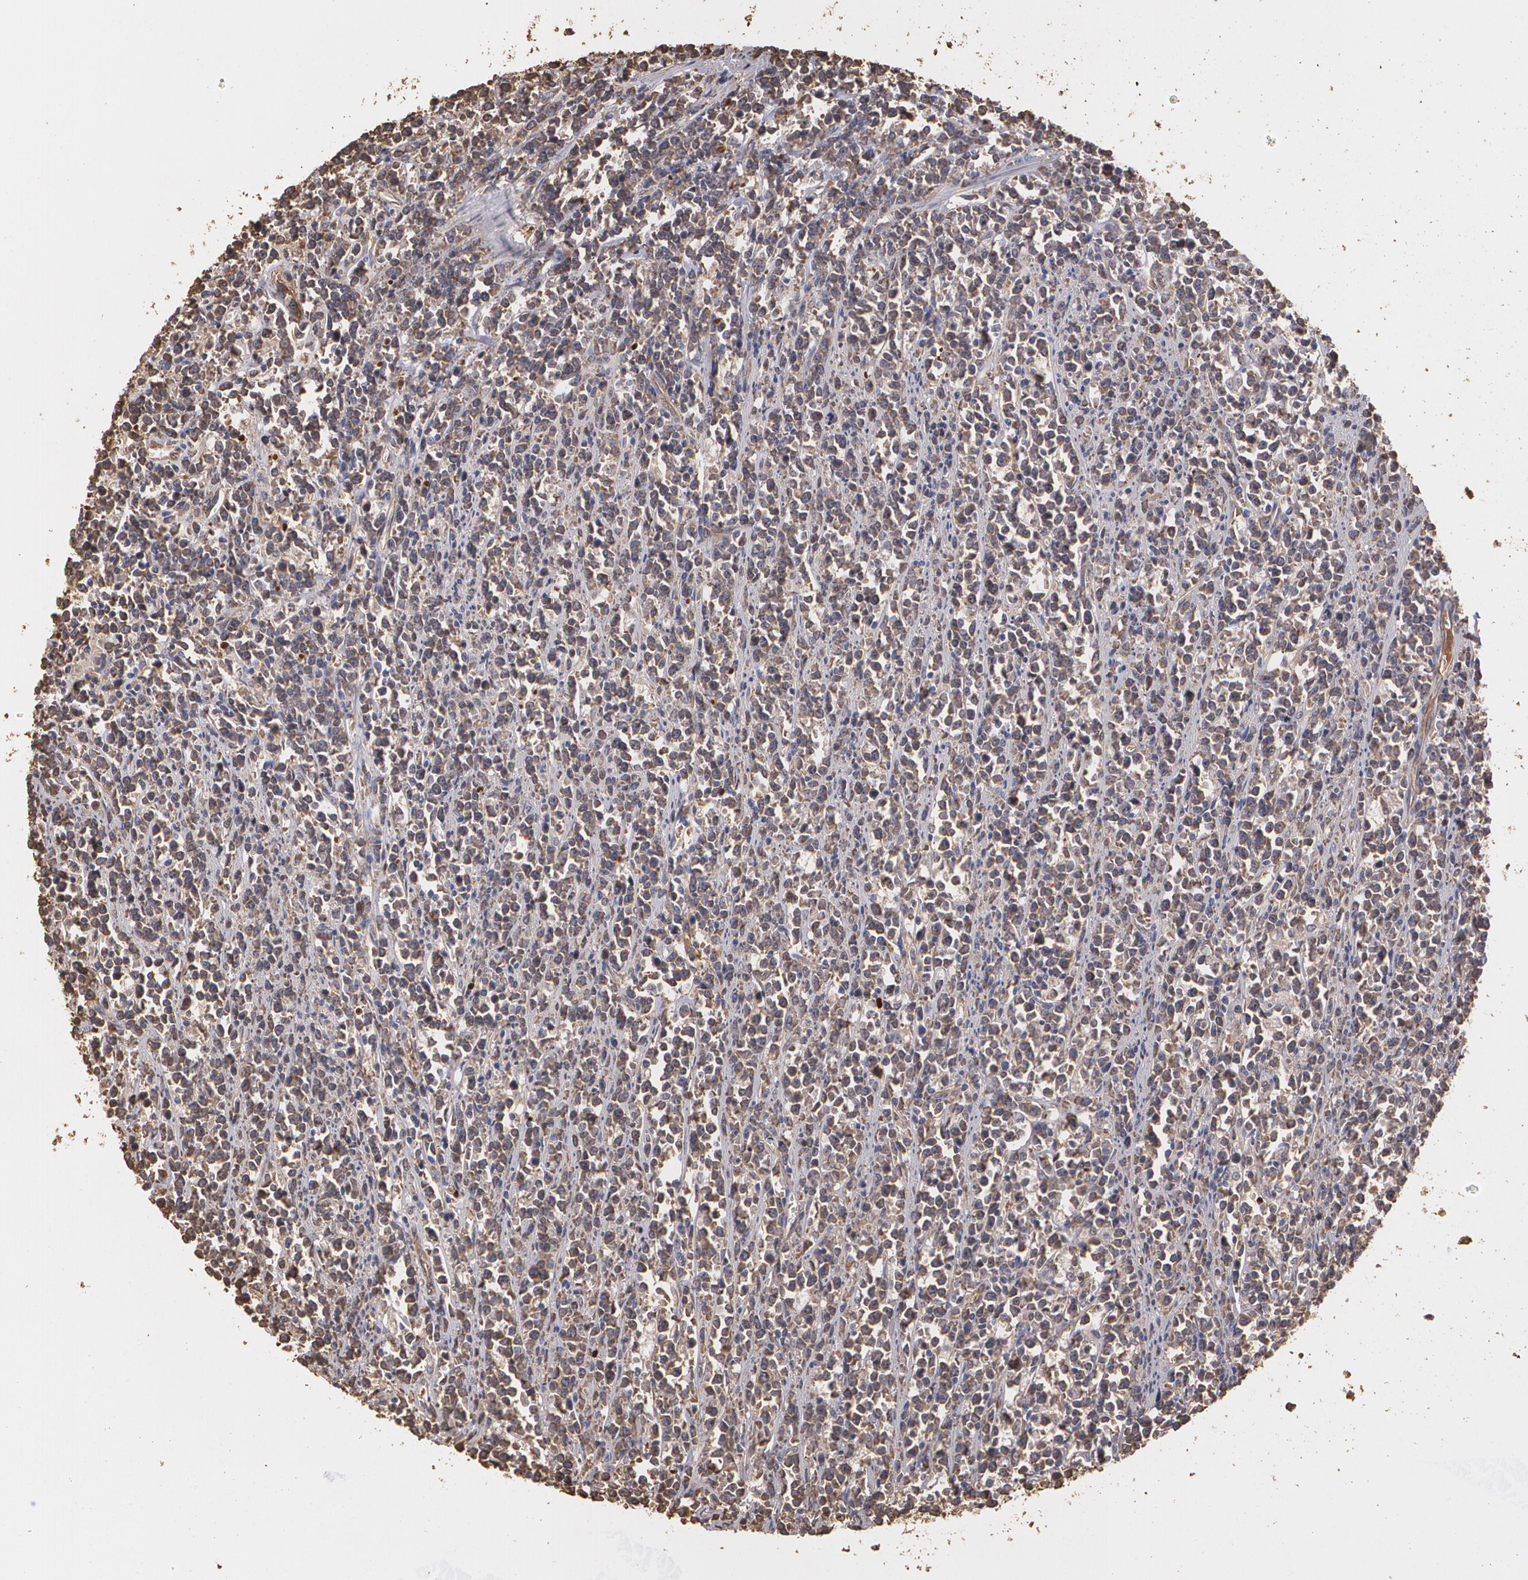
{"staining": {"intensity": "weak", "quantity": ">75%", "location": "cytoplasmic/membranous"}, "tissue": "lymphoma", "cell_type": "Tumor cells", "image_type": "cancer", "snomed": [{"axis": "morphology", "description": "Malignant lymphoma, non-Hodgkin's type, High grade"}, {"axis": "topography", "description": "Small intestine"}, {"axis": "topography", "description": "Colon"}], "caption": "IHC staining of malignant lymphoma, non-Hodgkin's type (high-grade), which reveals low levels of weak cytoplasmic/membranous expression in approximately >75% of tumor cells indicating weak cytoplasmic/membranous protein staining. The staining was performed using DAB (brown) for protein detection and nuclei were counterstained in hematoxylin (blue).", "gene": "PON1", "patient": {"sex": "male", "age": 8}}